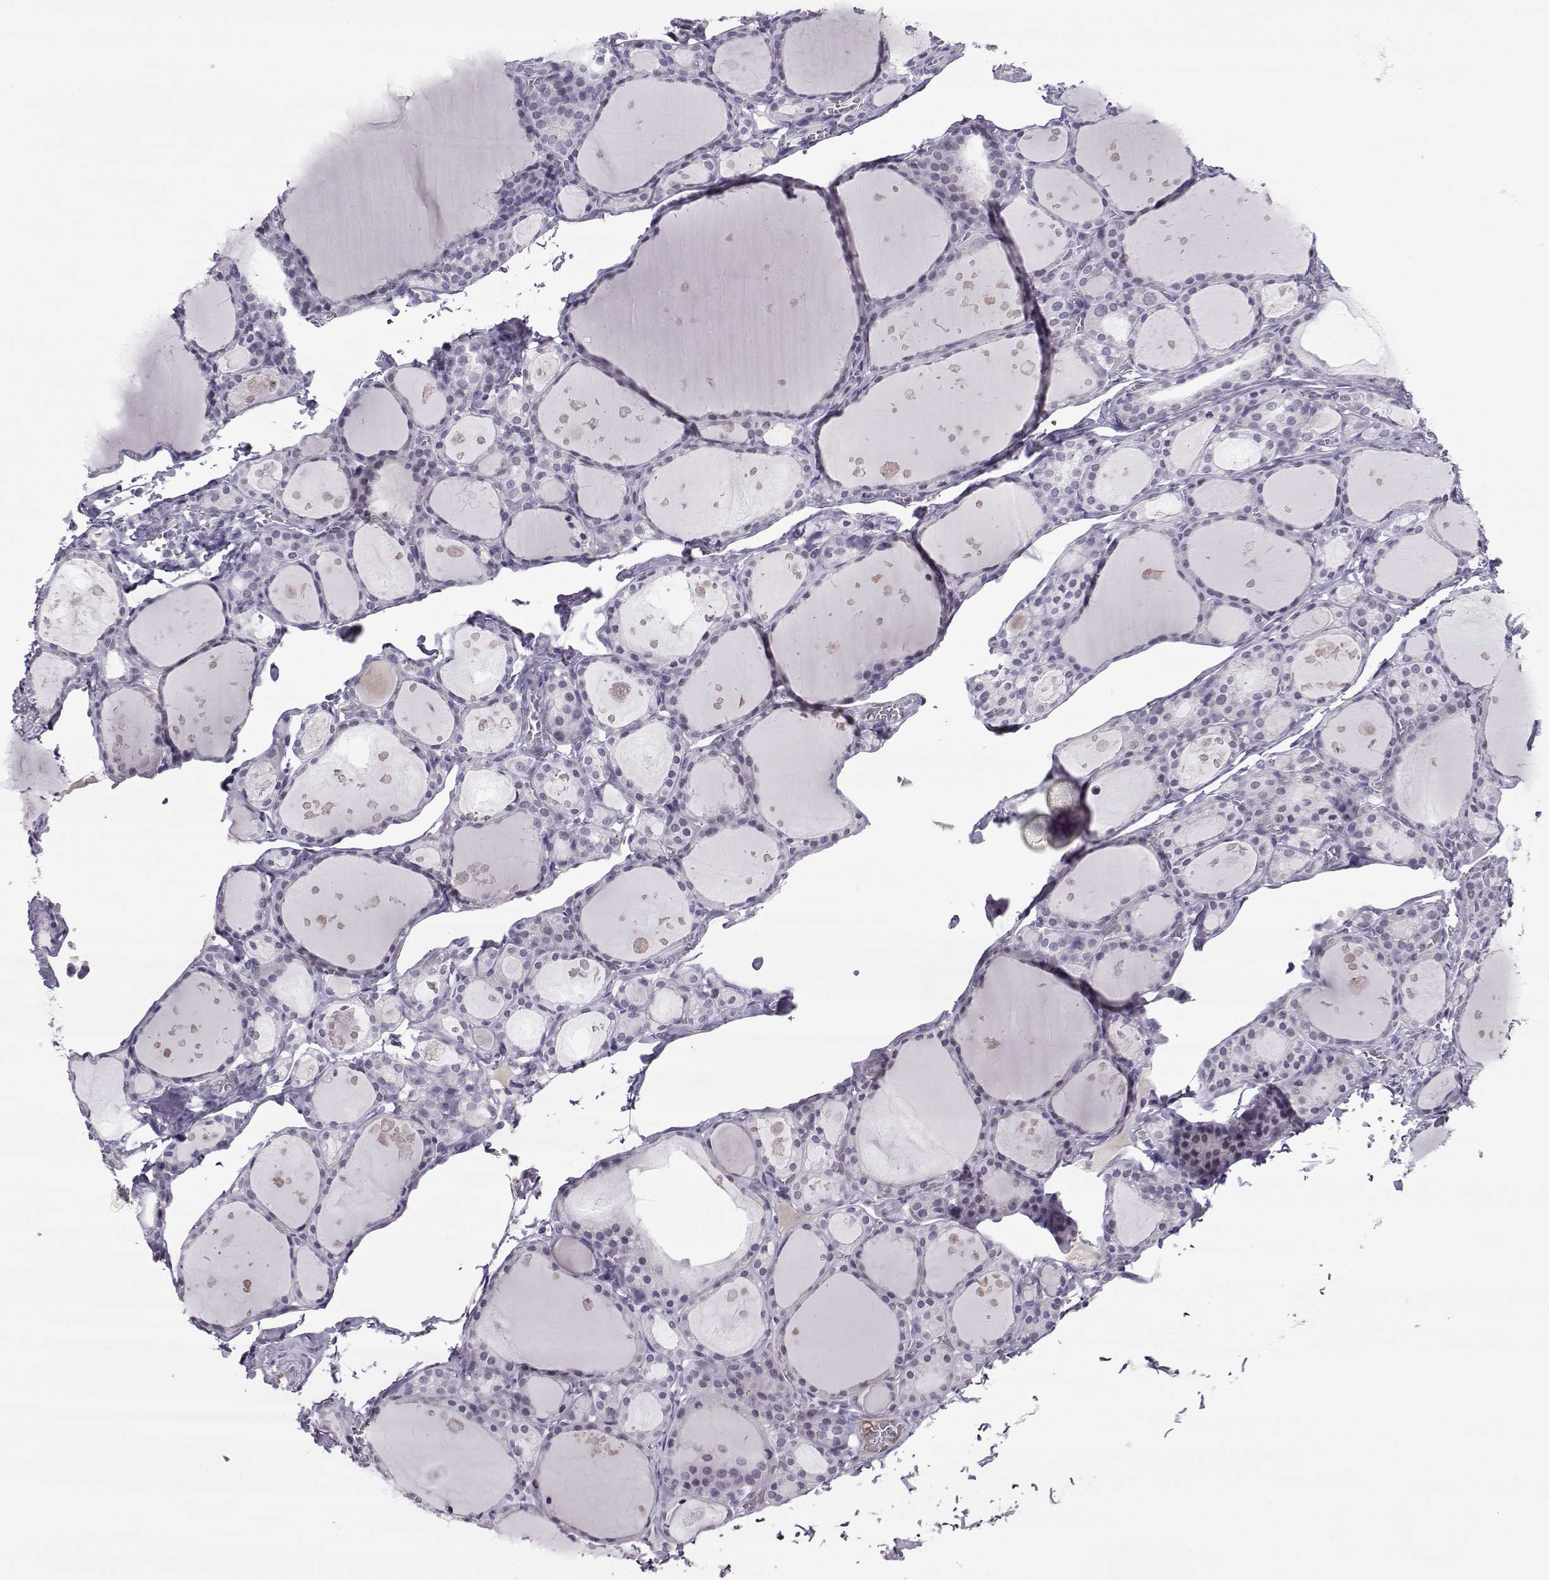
{"staining": {"intensity": "negative", "quantity": "none", "location": "none"}, "tissue": "thyroid gland", "cell_type": "Glandular cells", "image_type": "normal", "snomed": [{"axis": "morphology", "description": "Normal tissue, NOS"}, {"axis": "topography", "description": "Thyroid gland"}], "caption": "Immunohistochemistry micrograph of normal thyroid gland: human thyroid gland stained with DAB (3,3'-diaminobenzidine) exhibits no significant protein positivity in glandular cells. The staining is performed using DAB brown chromogen with nuclei counter-stained in using hematoxylin.", "gene": "LHX1", "patient": {"sex": "male", "age": 68}}